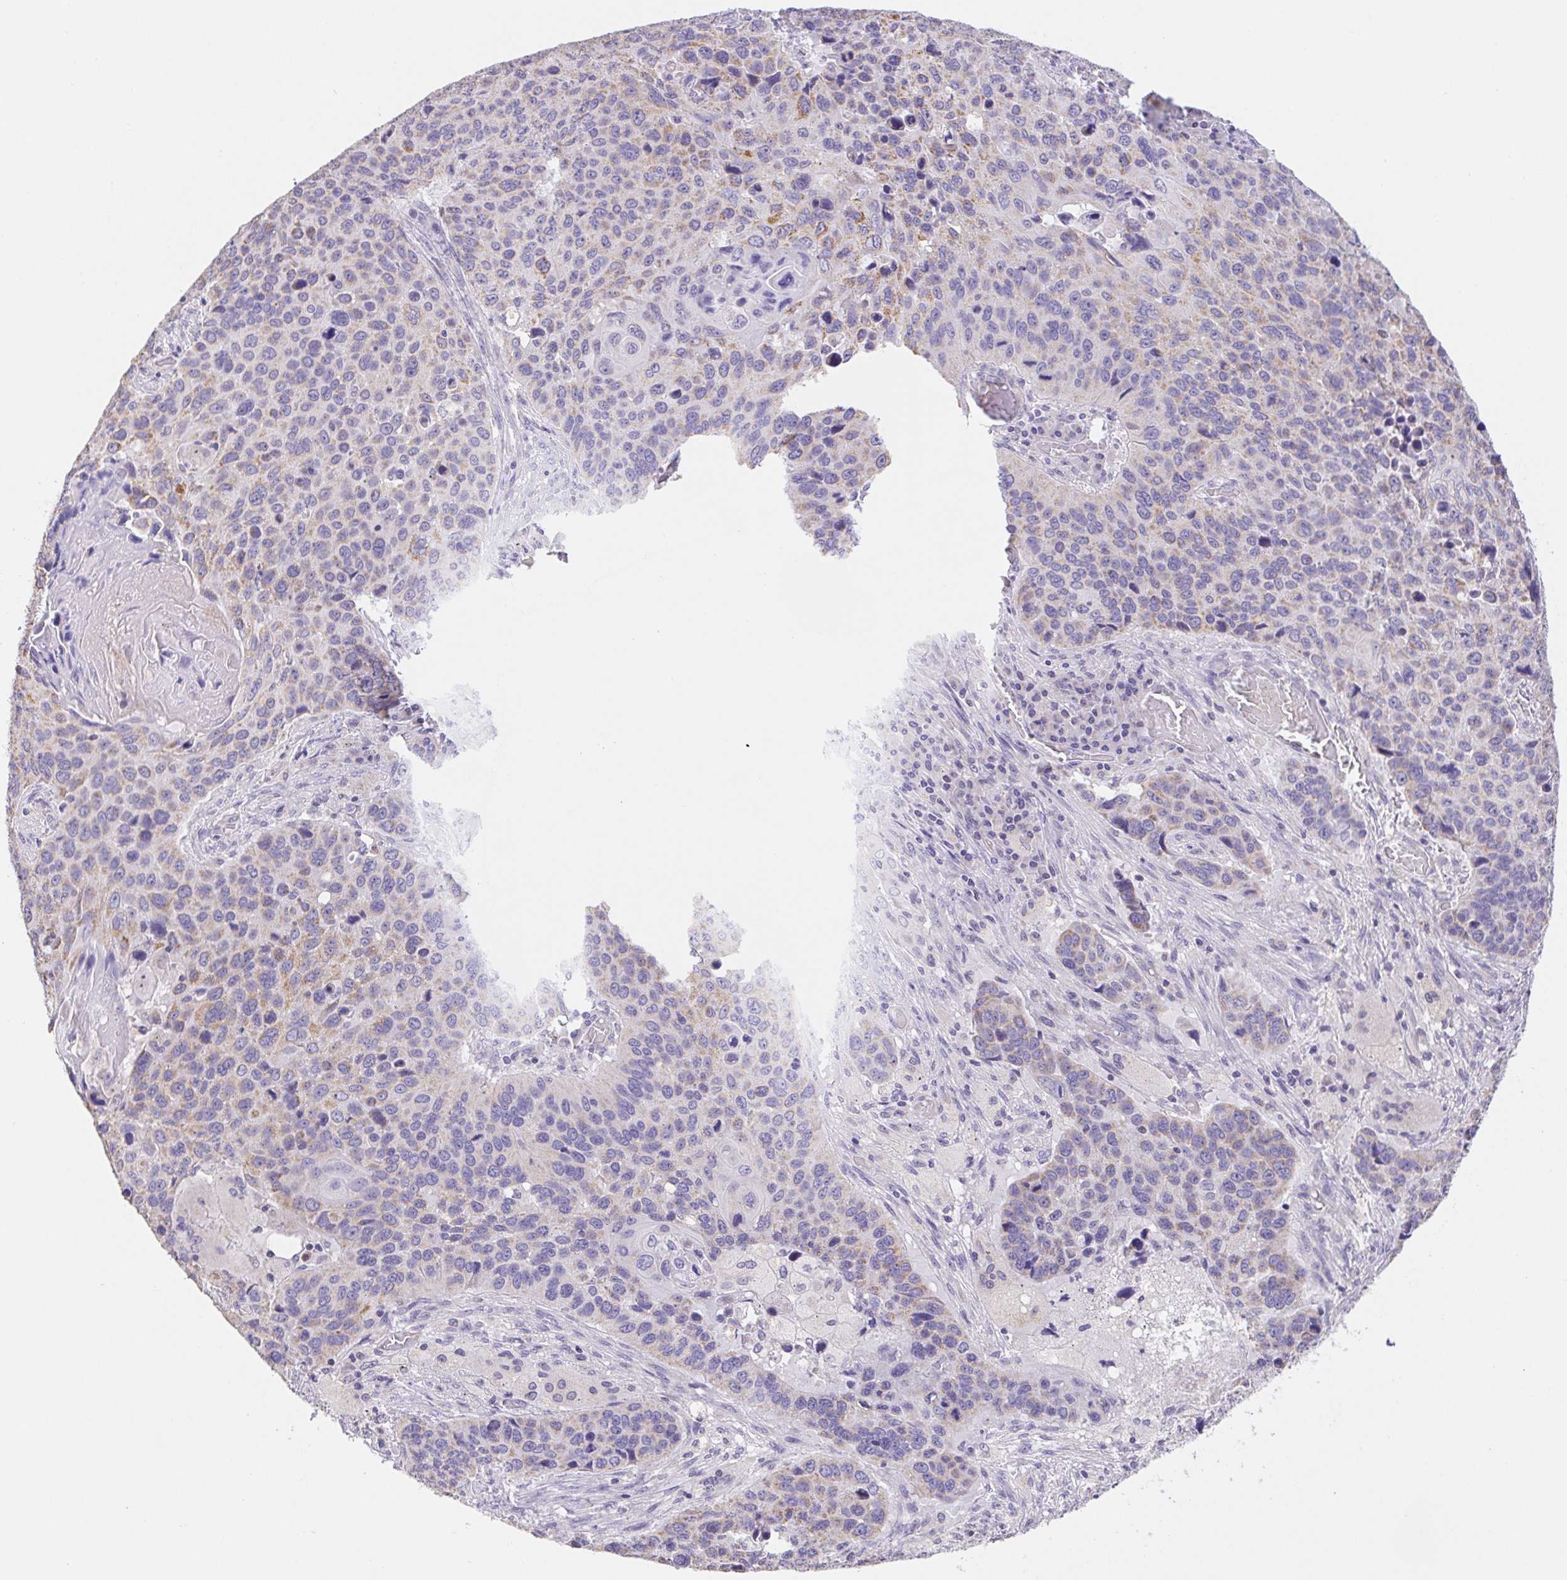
{"staining": {"intensity": "weak", "quantity": "25%-75%", "location": "cytoplasmic/membranous"}, "tissue": "lung cancer", "cell_type": "Tumor cells", "image_type": "cancer", "snomed": [{"axis": "morphology", "description": "Squamous cell carcinoma, NOS"}, {"axis": "topography", "description": "Lung"}], "caption": "Tumor cells demonstrate weak cytoplasmic/membranous expression in about 25%-75% of cells in lung squamous cell carcinoma.", "gene": "FKBP6", "patient": {"sex": "male", "age": 68}}